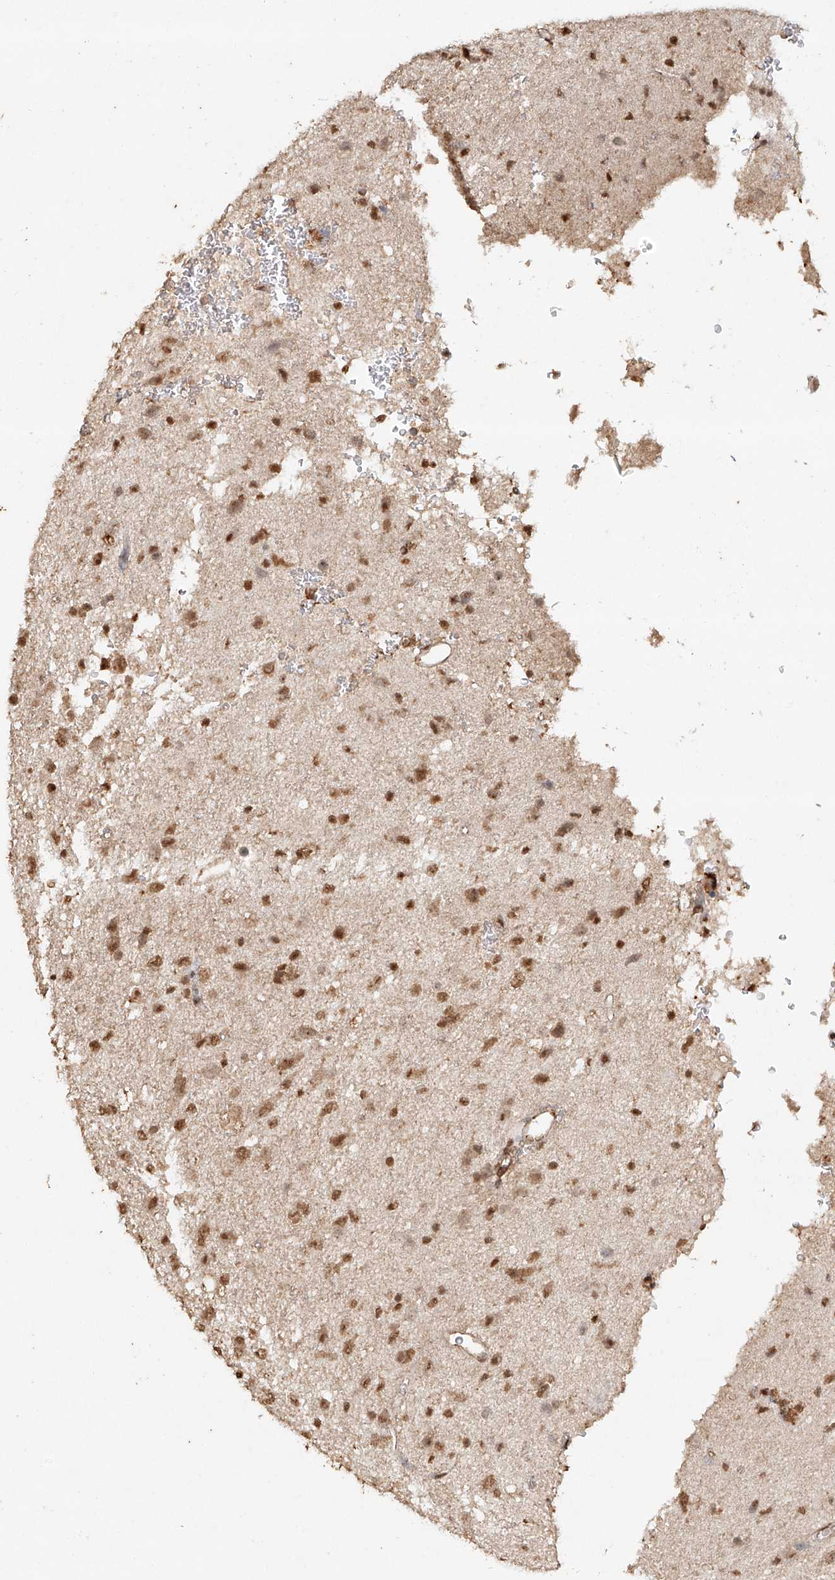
{"staining": {"intensity": "moderate", "quantity": ">75%", "location": "nuclear"}, "tissue": "glioma", "cell_type": "Tumor cells", "image_type": "cancer", "snomed": [{"axis": "morphology", "description": "Glioma, malignant, Low grade"}, {"axis": "topography", "description": "Brain"}], "caption": "IHC histopathology image of low-grade glioma (malignant) stained for a protein (brown), which reveals medium levels of moderate nuclear expression in approximately >75% of tumor cells.", "gene": "TIGAR", "patient": {"sex": "male", "age": 77}}